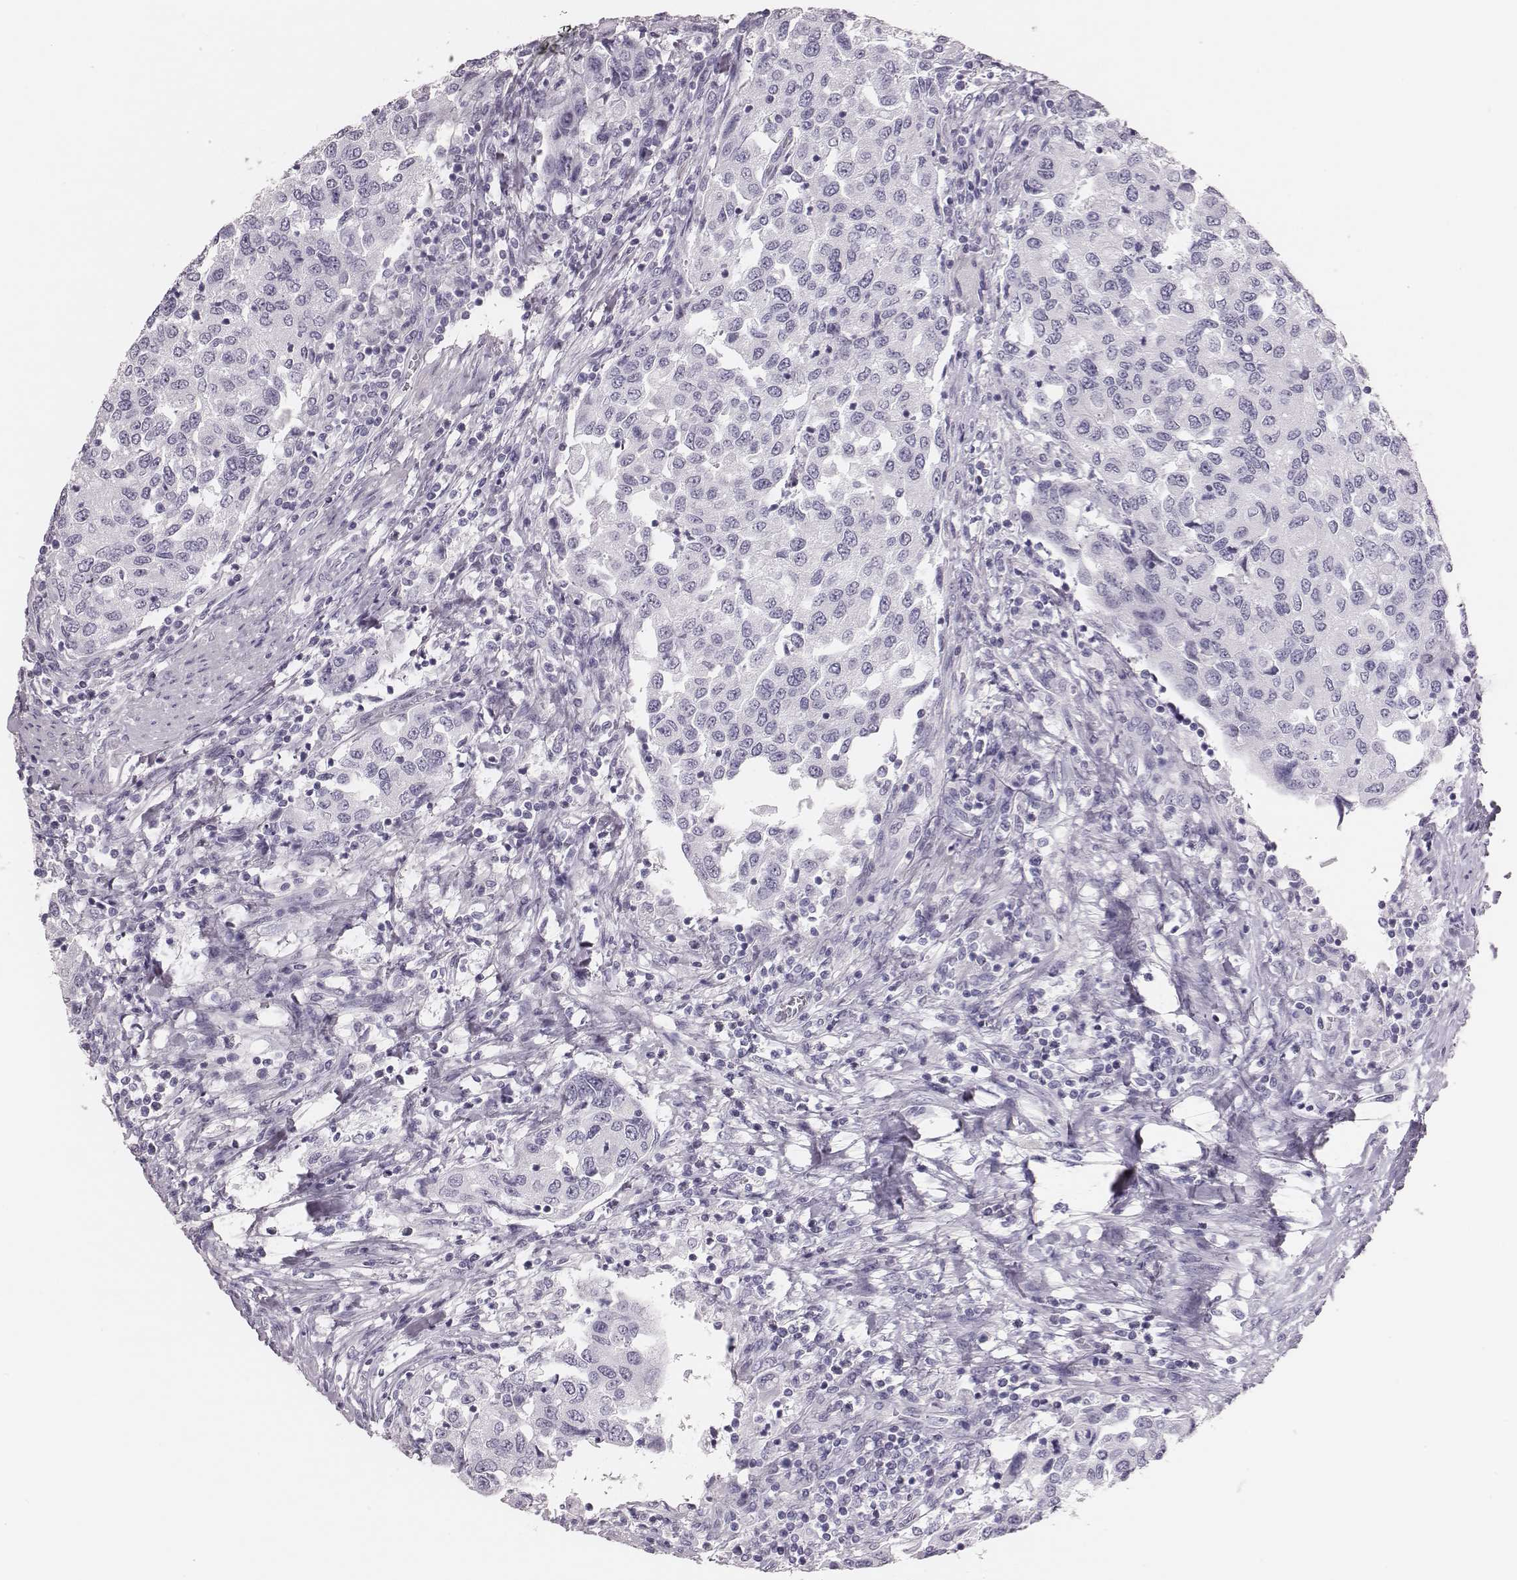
{"staining": {"intensity": "negative", "quantity": "none", "location": "none"}, "tissue": "urothelial cancer", "cell_type": "Tumor cells", "image_type": "cancer", "snomed": [{"axis": "morphology", "description": "Urothelial carcinoma, High grade"}, {"axis": "topography", "description": "Urinary bladder"}], "caption": "High power microscopy histopathology image of an IHC photomicrograph of high-grade urothelial carcinoma, revealing no significant positivity in tumor cells.", "gene": "H1-6", "patient": {"sex": "female", "age": 78}}